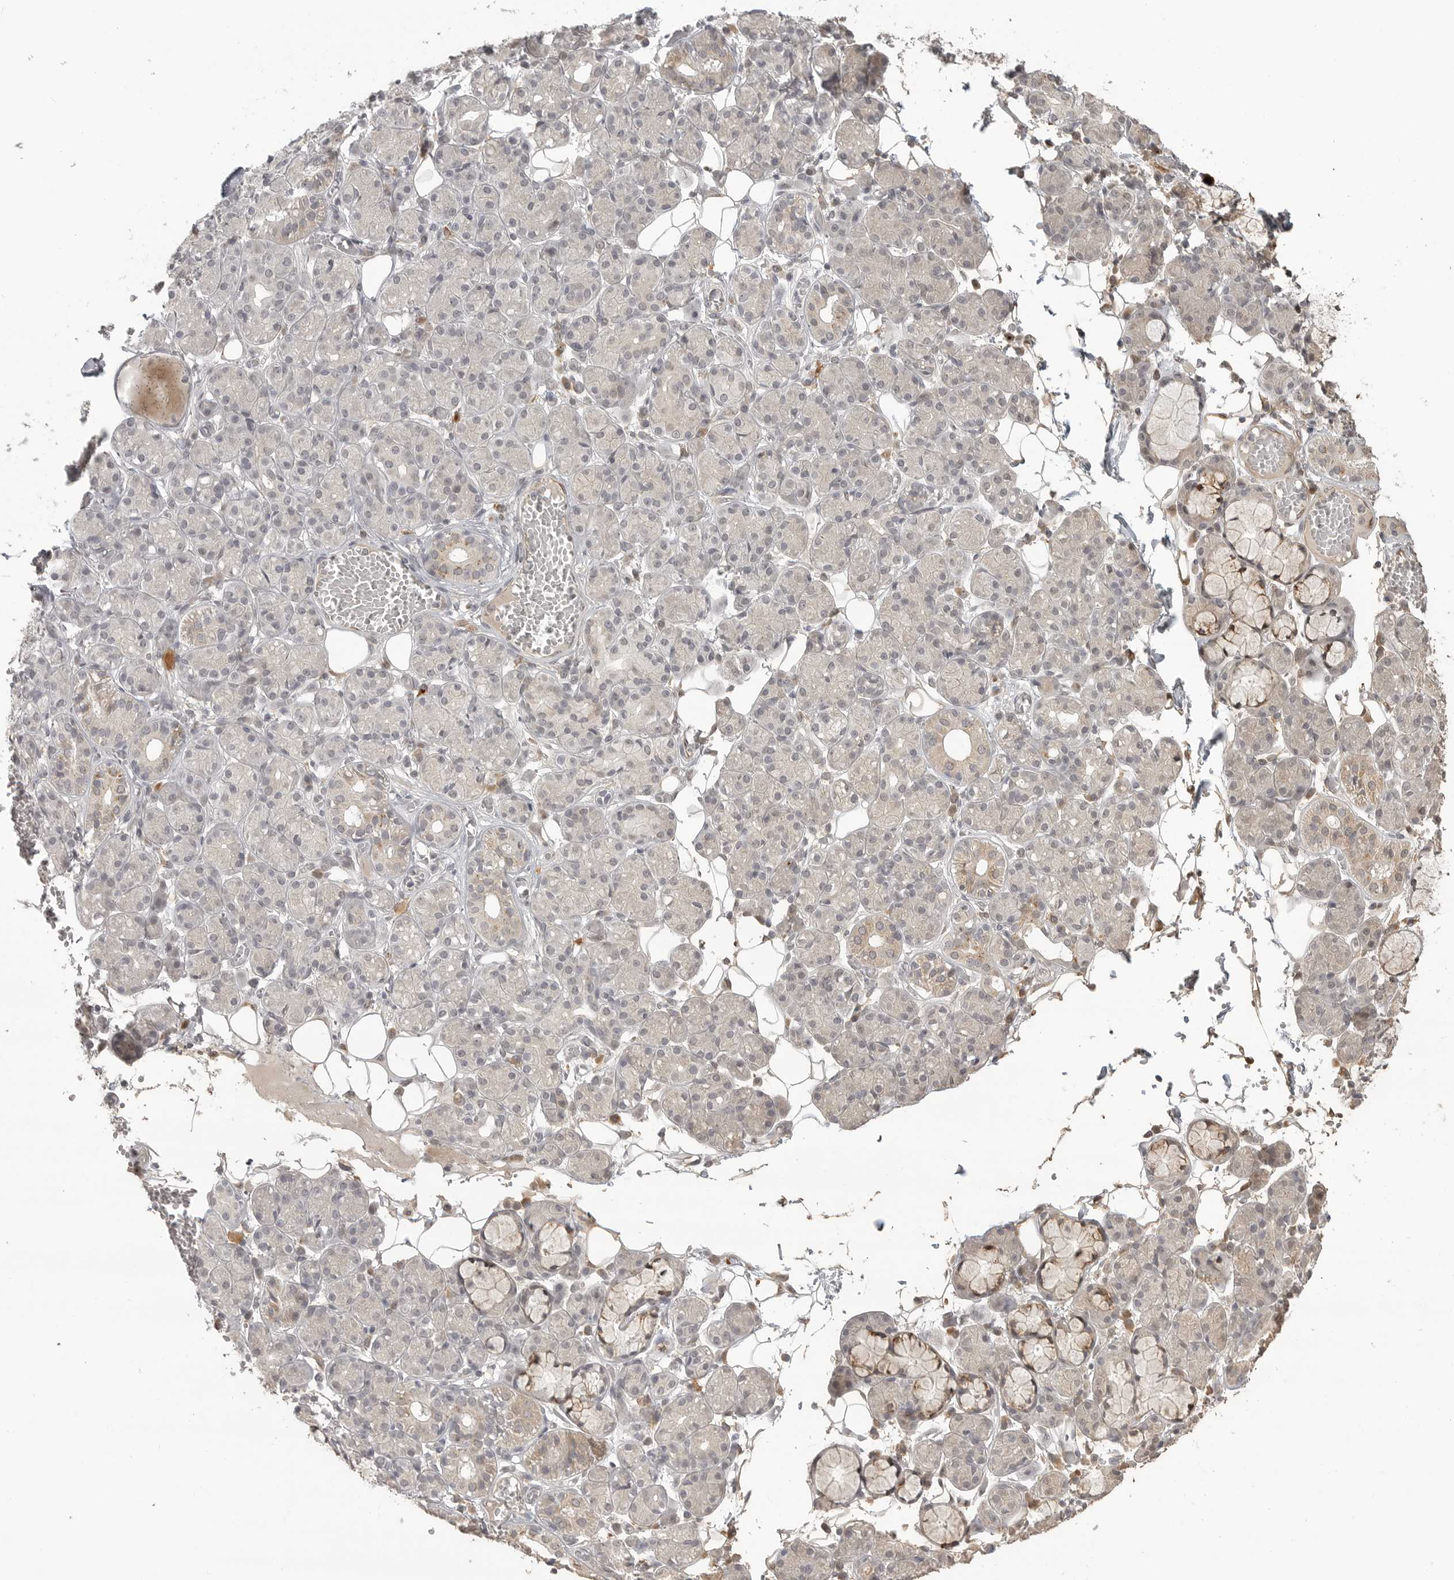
{"staining": {"intensity": "weak", "quantity": "<25%", "location": "cytoplasmic/membranous"}, "tissue": "salivary gland", "cell_type": "Glandular cells", "image_type": "normal", "snomed": [{"axis": "morphology", "description": "Normal tissue, NOS"}, {"axis": "topography", "description": "Salivary gland"}], "caption": "Glandular cells are negative for protein expression in benign human salivary gland. Nuclei are stained in blue.", "gene": "SMG8", "patient": {"sex": "male", "age": 63}}